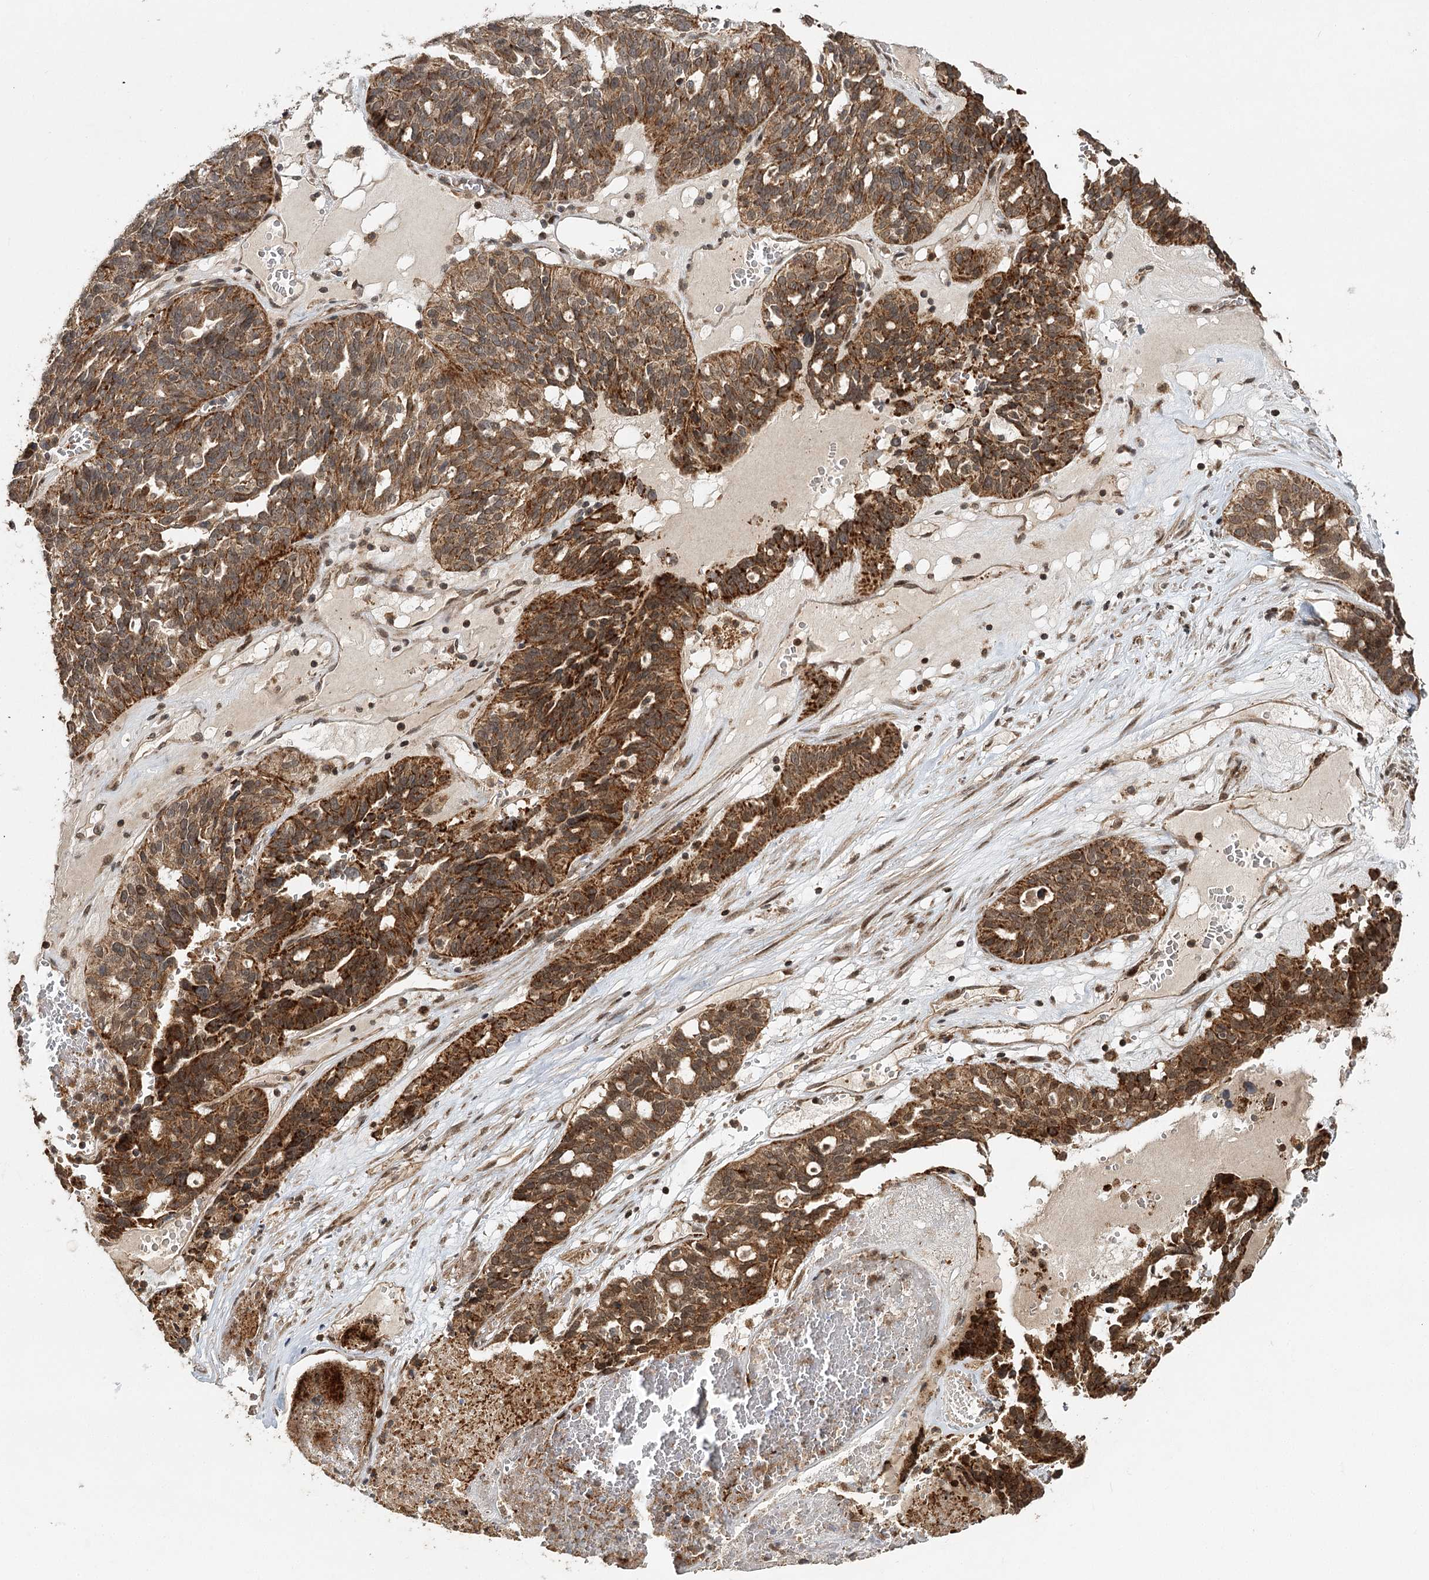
{"staining": {"intensity": "moderate", "quantity": ">75%", "location": "cytoplasmic/membranous"}, "tissue": "ovarian cancer", "cell_type": "Tumor cells", "image_type": "cancer", "snomed": [{"axis": "morphology", "description": "Cystadenocarcinoma, serous, NOS"}, {"axis": "topography", "description": "Ovary"}], "caption": "Ovarian serous cystadenocarcinoma was stained to show a protein in brown. There is medium levels of moderate cytoplasmic/membranous positivity in about >75% of tumor cells. Nuclei are stained in blue.", "gene": "ZNRF3", "patient": {"sex": "female", "age": 59}}